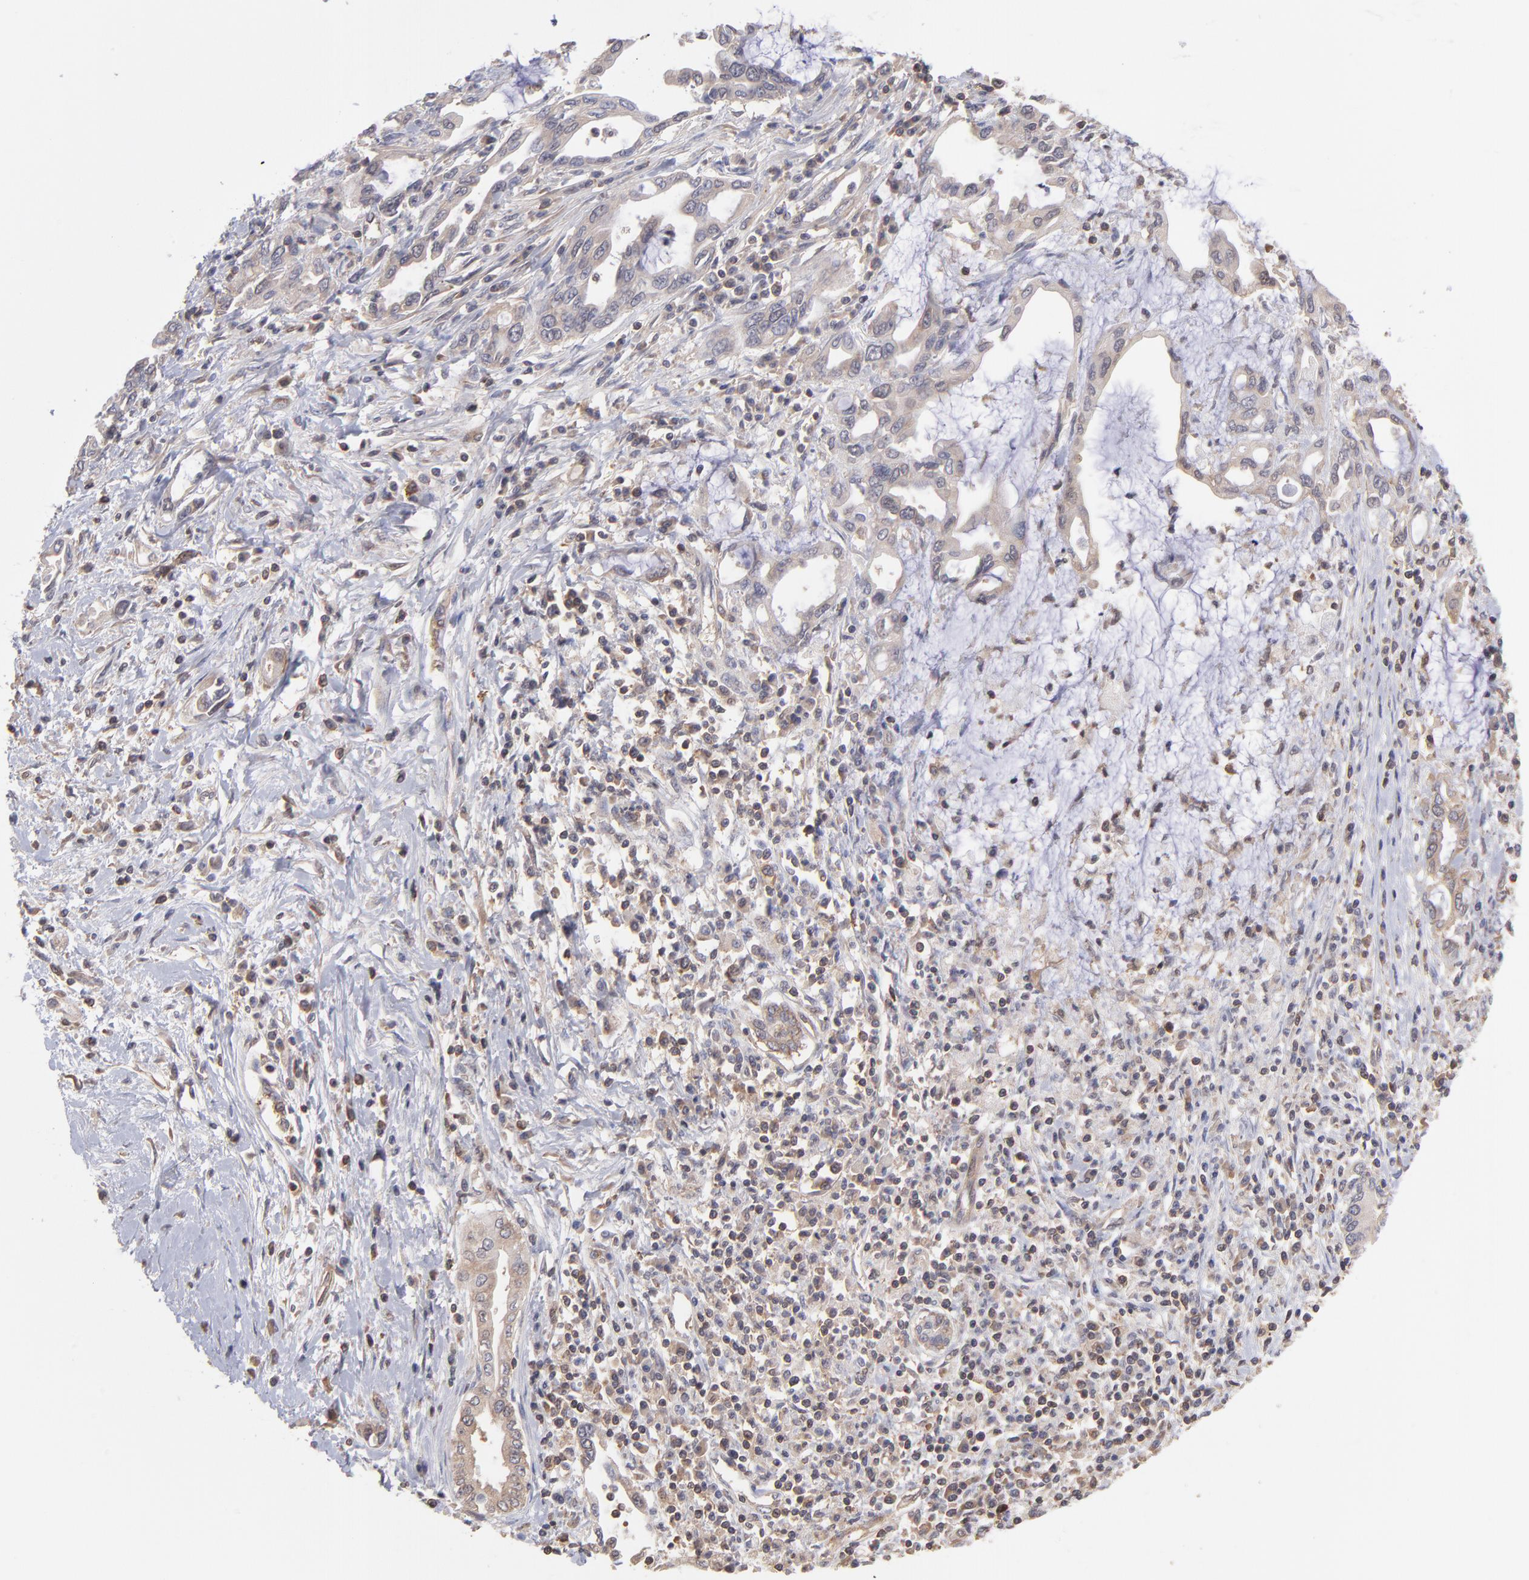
{"staining": {"intensity": "weak", "quantity": ">75%", "location": "cytoplasmic/membranous"}, "tissue": "pancreatic cancer", "cell_type": "Tumor cells", "image_type": "cancer", "snomed": [{"axis": "morphology", "description": "Adenocarcinoma, NOS"}, {"axis": "topography", "description": "Pancreas"}], "caption": "Protein expression by IHC exhibits weak cytoplasmic/membranous positivity in about >75% of tumor cells in pancreatic cancer (adenocarcinoma). Immunohistochemistry (ihc) stains the protein in brown and the nuclei are stained blue.", "gene": "MAPRE1", "patient": {"sex": "female", "age": 57}}